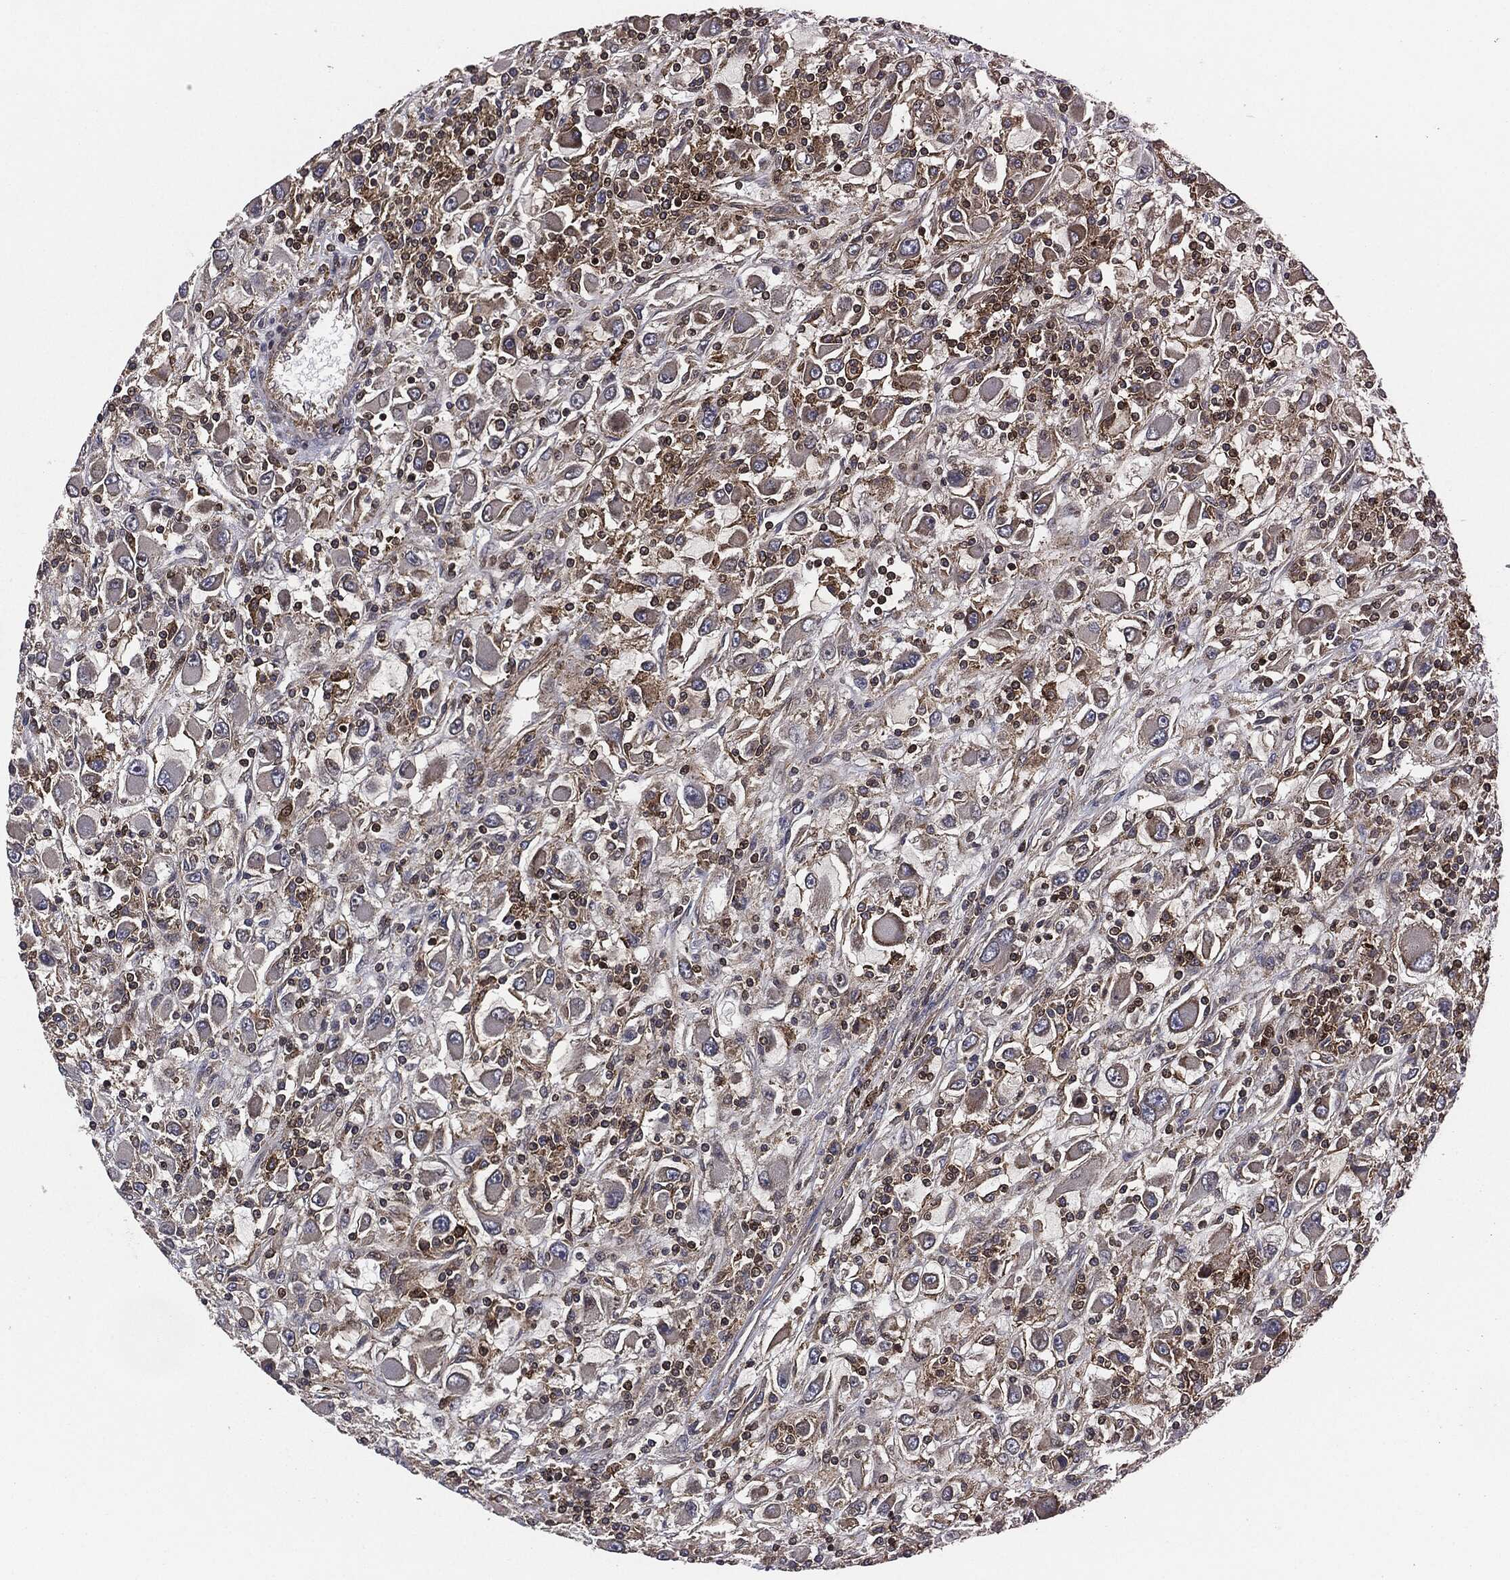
{"staining": {"intensity": "negative", "quantity": "none", "location": "none"}, "tissue": "renal cancer", "cell_type": "Tumor cells", "image_type": "cancer", "snomed": [{"axis": "morphology", "description": "Adenocarcinoma, NOS"}, {"axis": "topography", "description": "Kidney"}], "caption": "Histopathology image shows no significant protein positivity in tumor cells of adenocarcinoma (renal). (DAB immunohistochemistry (IHC), high magnification).", "gene": "UBR1", "patient": {"sex": "female", "age": 67}}